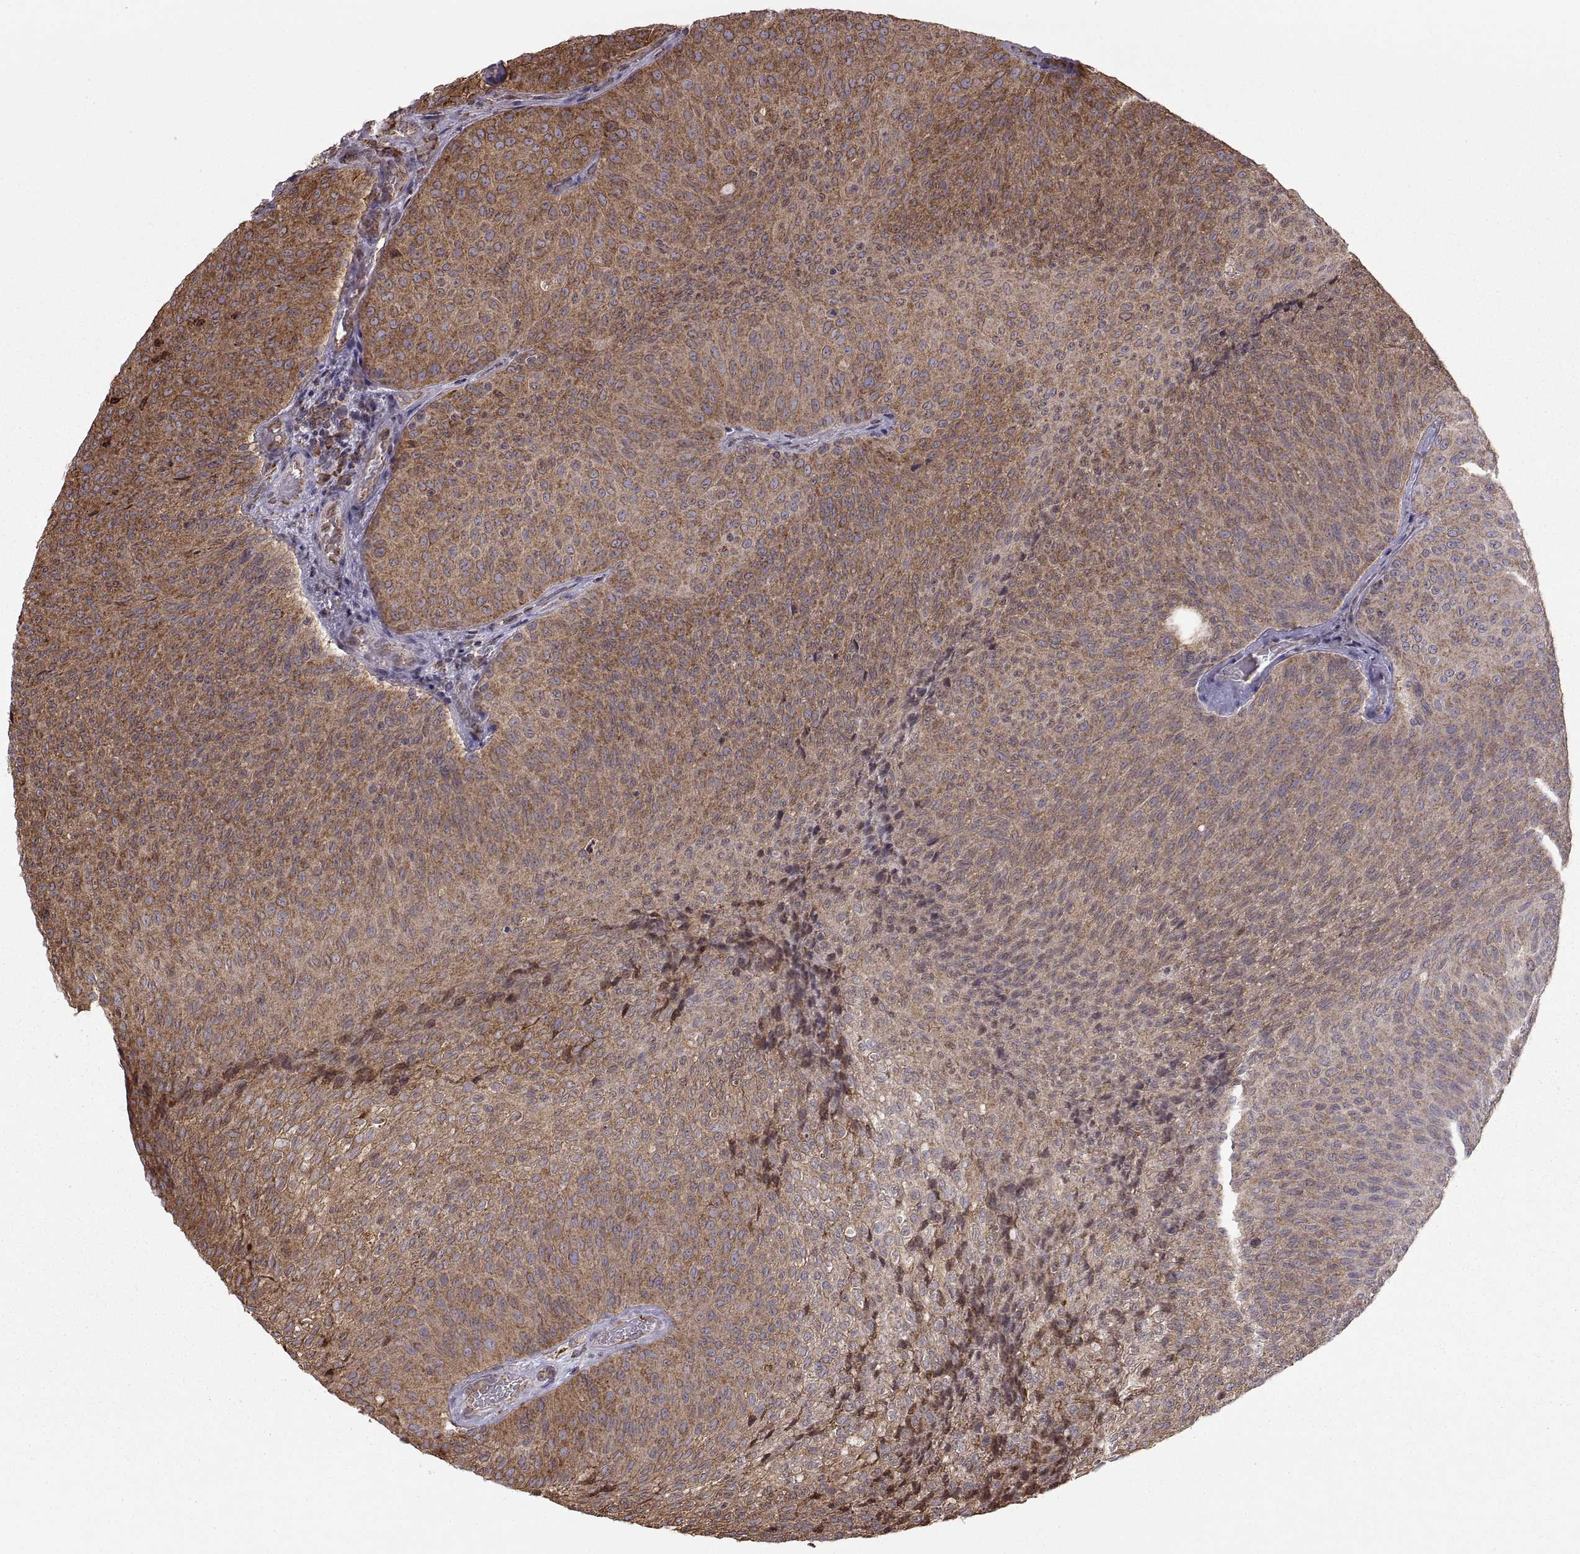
{"staining": {"intensity": "moderate", "quantity": ">75%", "location": "cytoplasmic/membranous"}, "tissue": "urothelial cancer", "cell_type": "Tumor cells", "image_type": "cancer", "snomed": [{"axis": "morphology", "description": "Urothelial carcinoma, Low grade"}, {"axis": "topography", "description": "Urinary bladder"}], "caption": "A photomicrograph of human urothelial cancer stained for a protein demonstrates moderate cytoplasmic/membranous brown staining in tumor cells.", "gene": "PDIA3", "patient": {"sex": "male", "age": 78}}